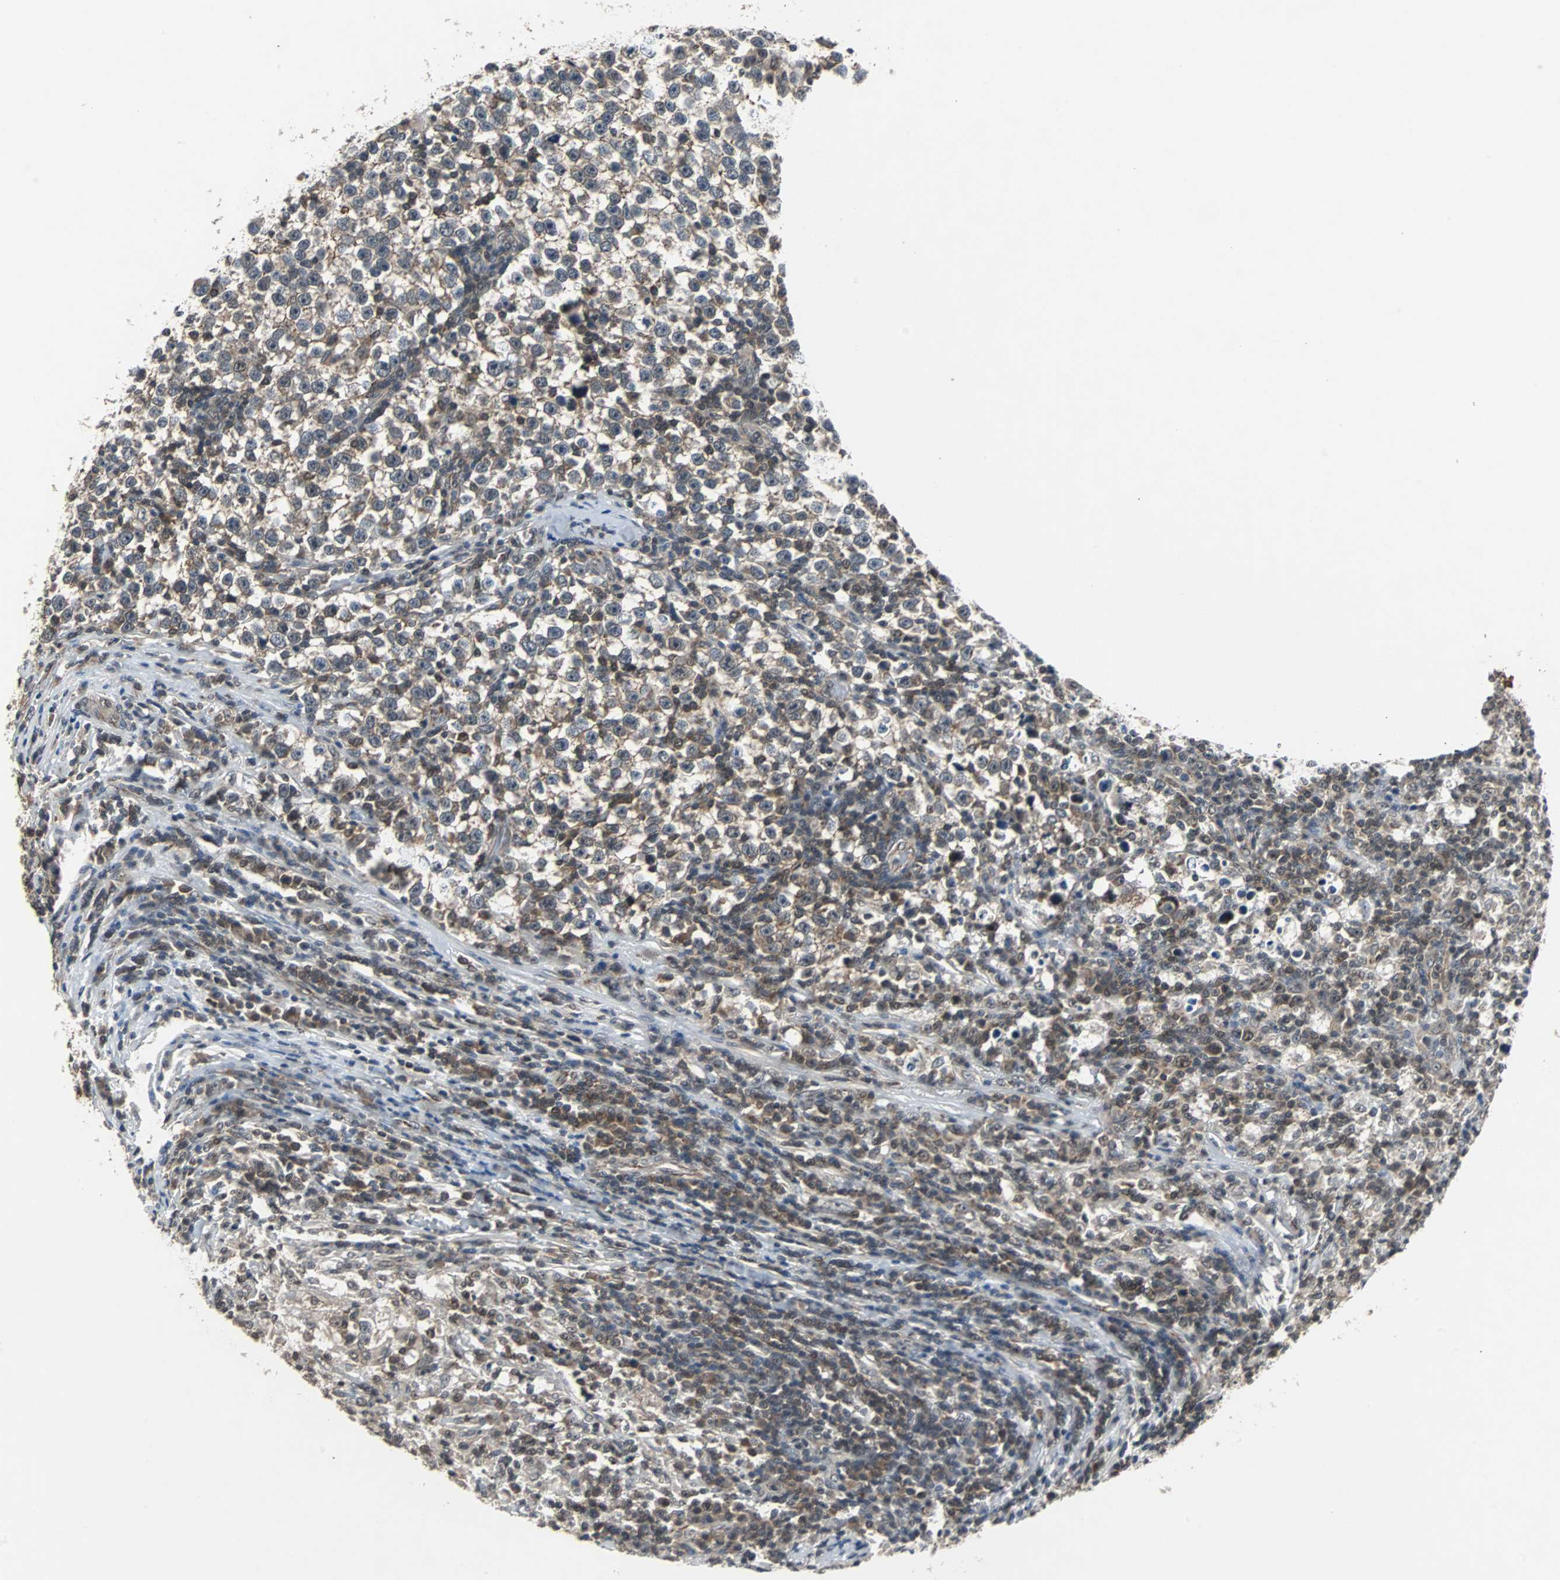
{"staining": {"intensity": "weak", "quantity": ">75%", "location": "cytoplasmic/membranous"}, "tissue": "testis cancer", "cell_type": "Tumor cells", "image_type": "cancer", "snomed": [{"axis": "morphology", "description": "Seminoma, NOS"}, {"axis": "topography", "description": "Testis"}], "caption": "Immunohistochemistry (IHC) histopathology image of testis cancer (seminoma) stained for a protein (brown), which exhibits low levels of weak cytoplasmic/membranous positivity in approximately >75% of tumor cells.", "gene": "LSR", "patient": {"sex": "male", "age": 43}}